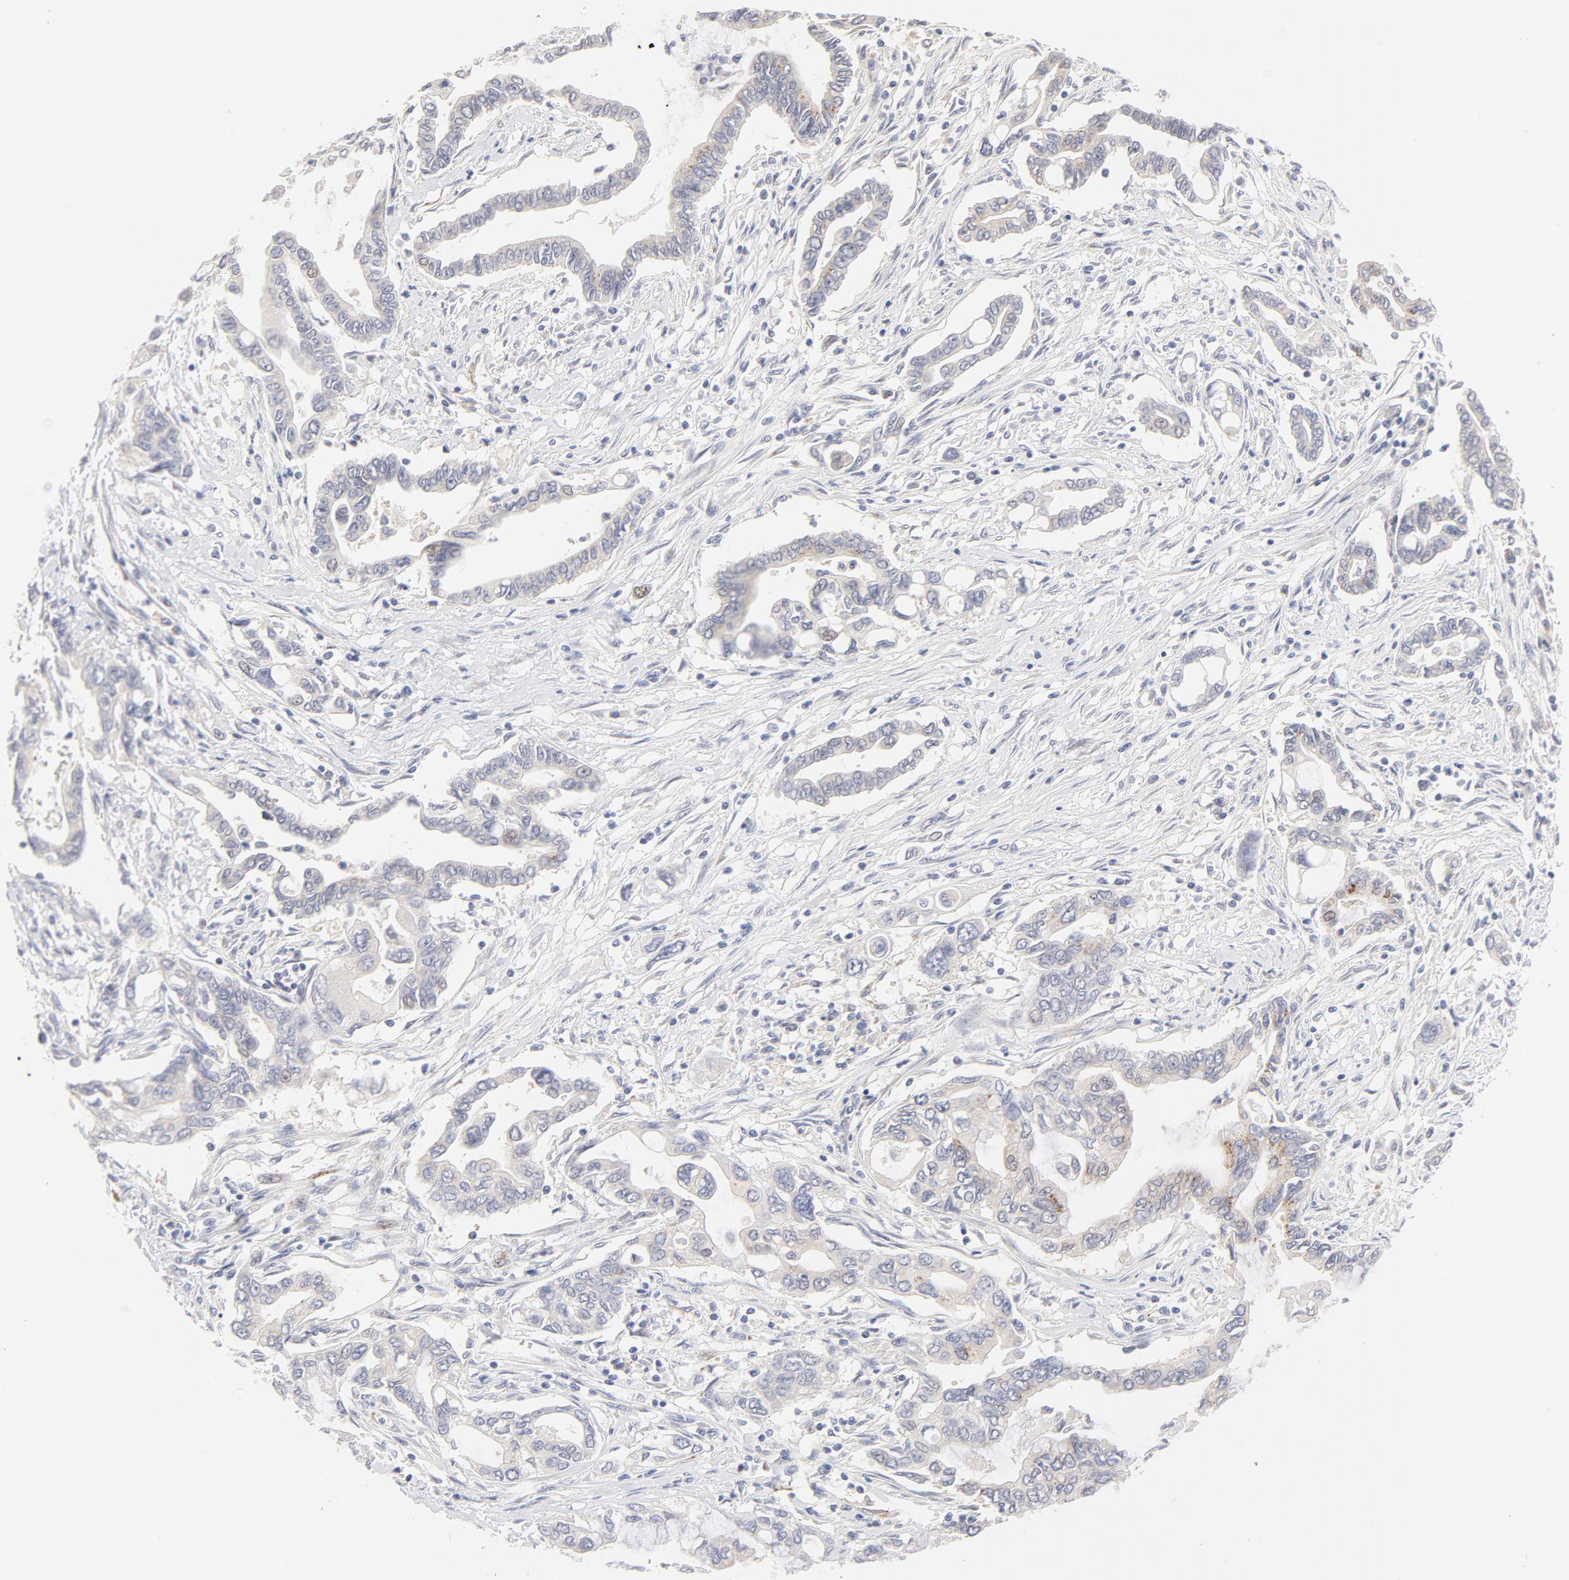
{"staining": {"intensity": "moderate", "quantity": "<25%", "location": "cytoplasmic/membranous"}, "tissue": "pancreatic cancer", "cell_type": "Tumor cells", "image_type": "cancer", "snomed": [{"axis": "morphology", "description": "Adenocarcinoma, NOS"}, {"axis": "topography", "description": "Pancreas"}], "caption": "This micrograph exhibits adenocarcinoma (pancreatic) stained with IHC to label a protein in brown. The cytoplasmic/membranous of tumor cells show moderate positivity for the protein. Nuclei are counter-stained blue.", "gene": "NKX2-2", "patient": {"sex": "female", "age": 57}}